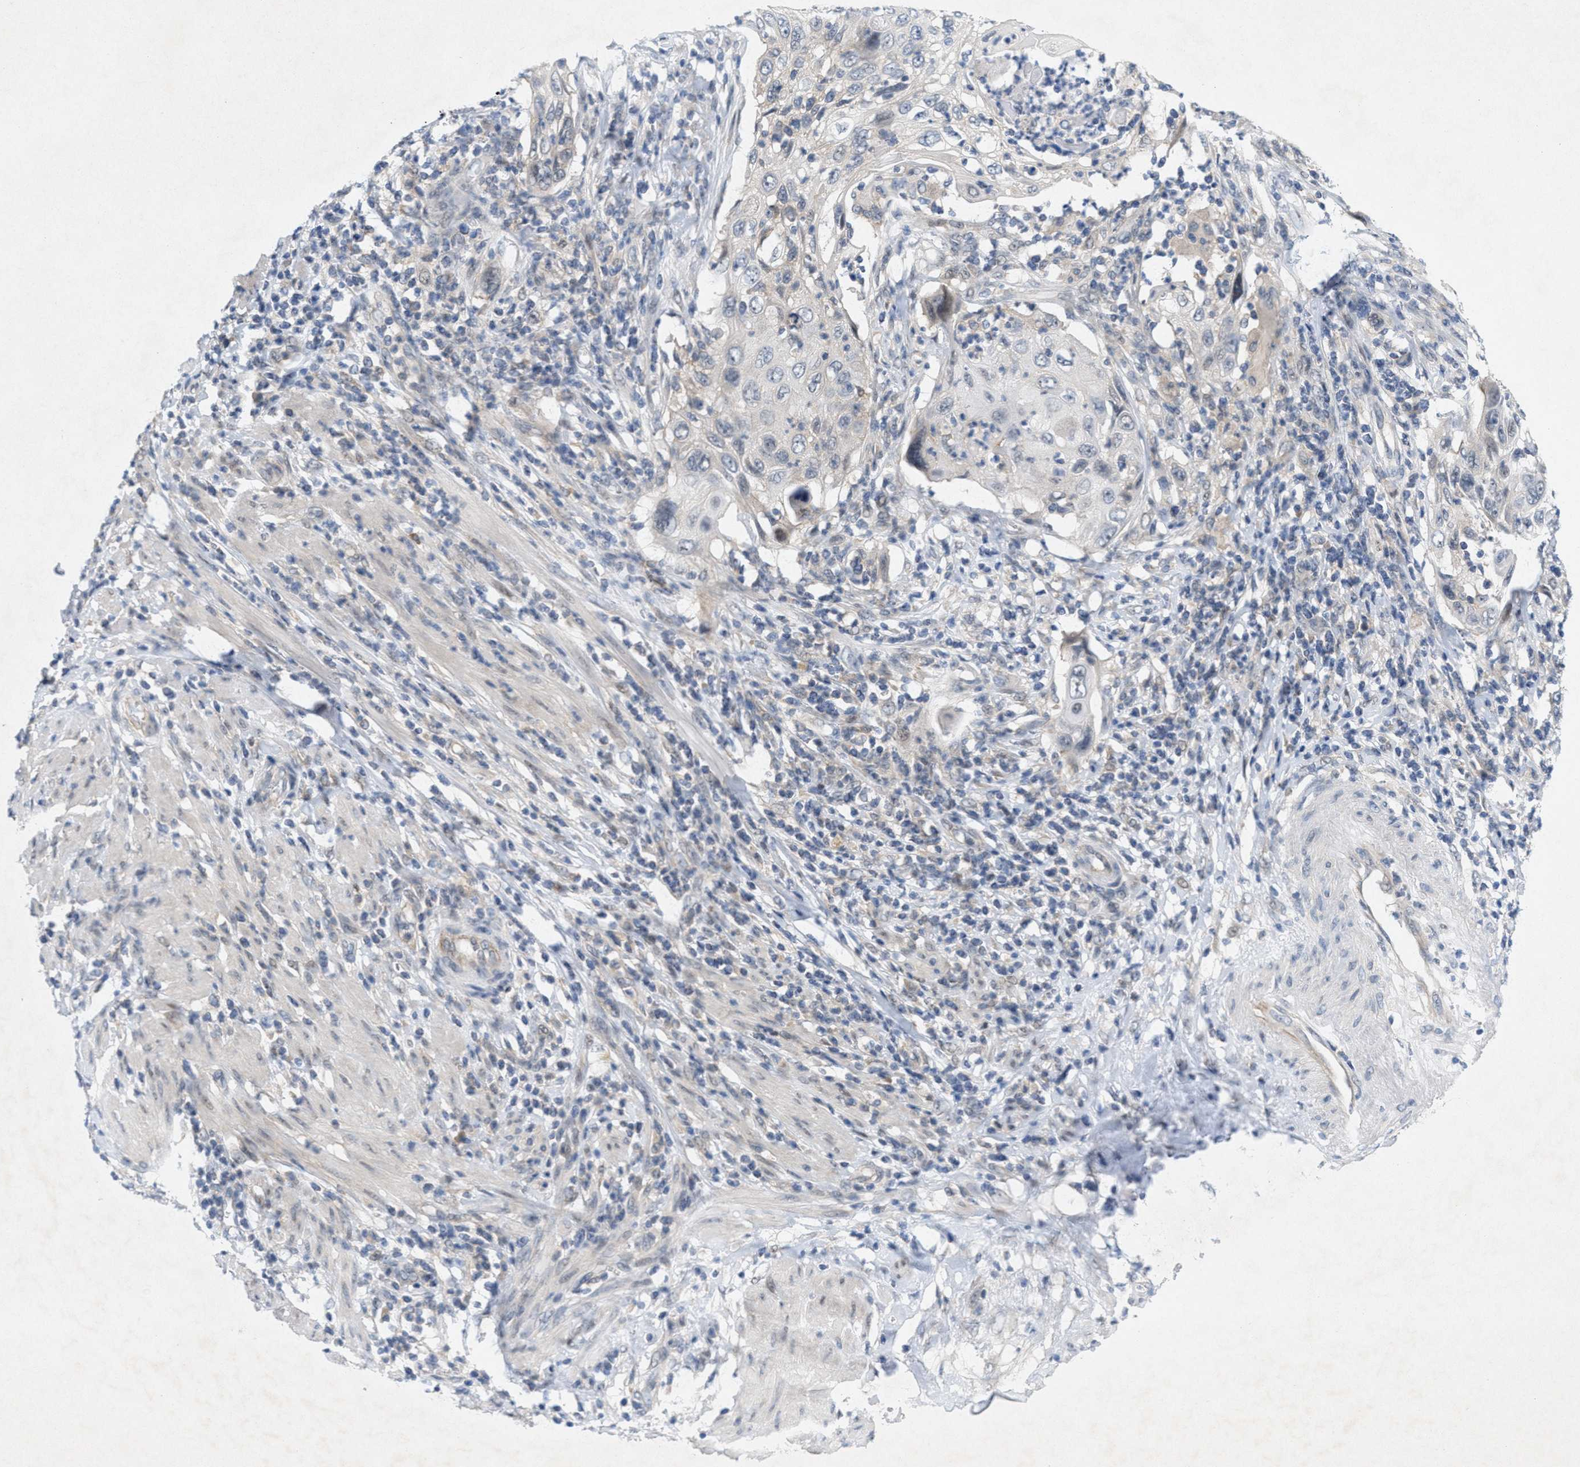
{"staining": {"intensity": "negative", "quantity": "none", "location": "none"}, "tissue": "cervical cancer", "cell_type": "Tumor cells", "image_type": "cancer", "snomed": [{"axis": "morphology", "description": "Squamous cell carcinoma, NOS"}, {"axis": "topography", "description": "Cervix"}], "caption": "Tumor cells are negative for brown protein staining in cervical squamous cell carcinoma.", "gene": "WIPI2", "patient": {"sex": "female", "age": 70}}